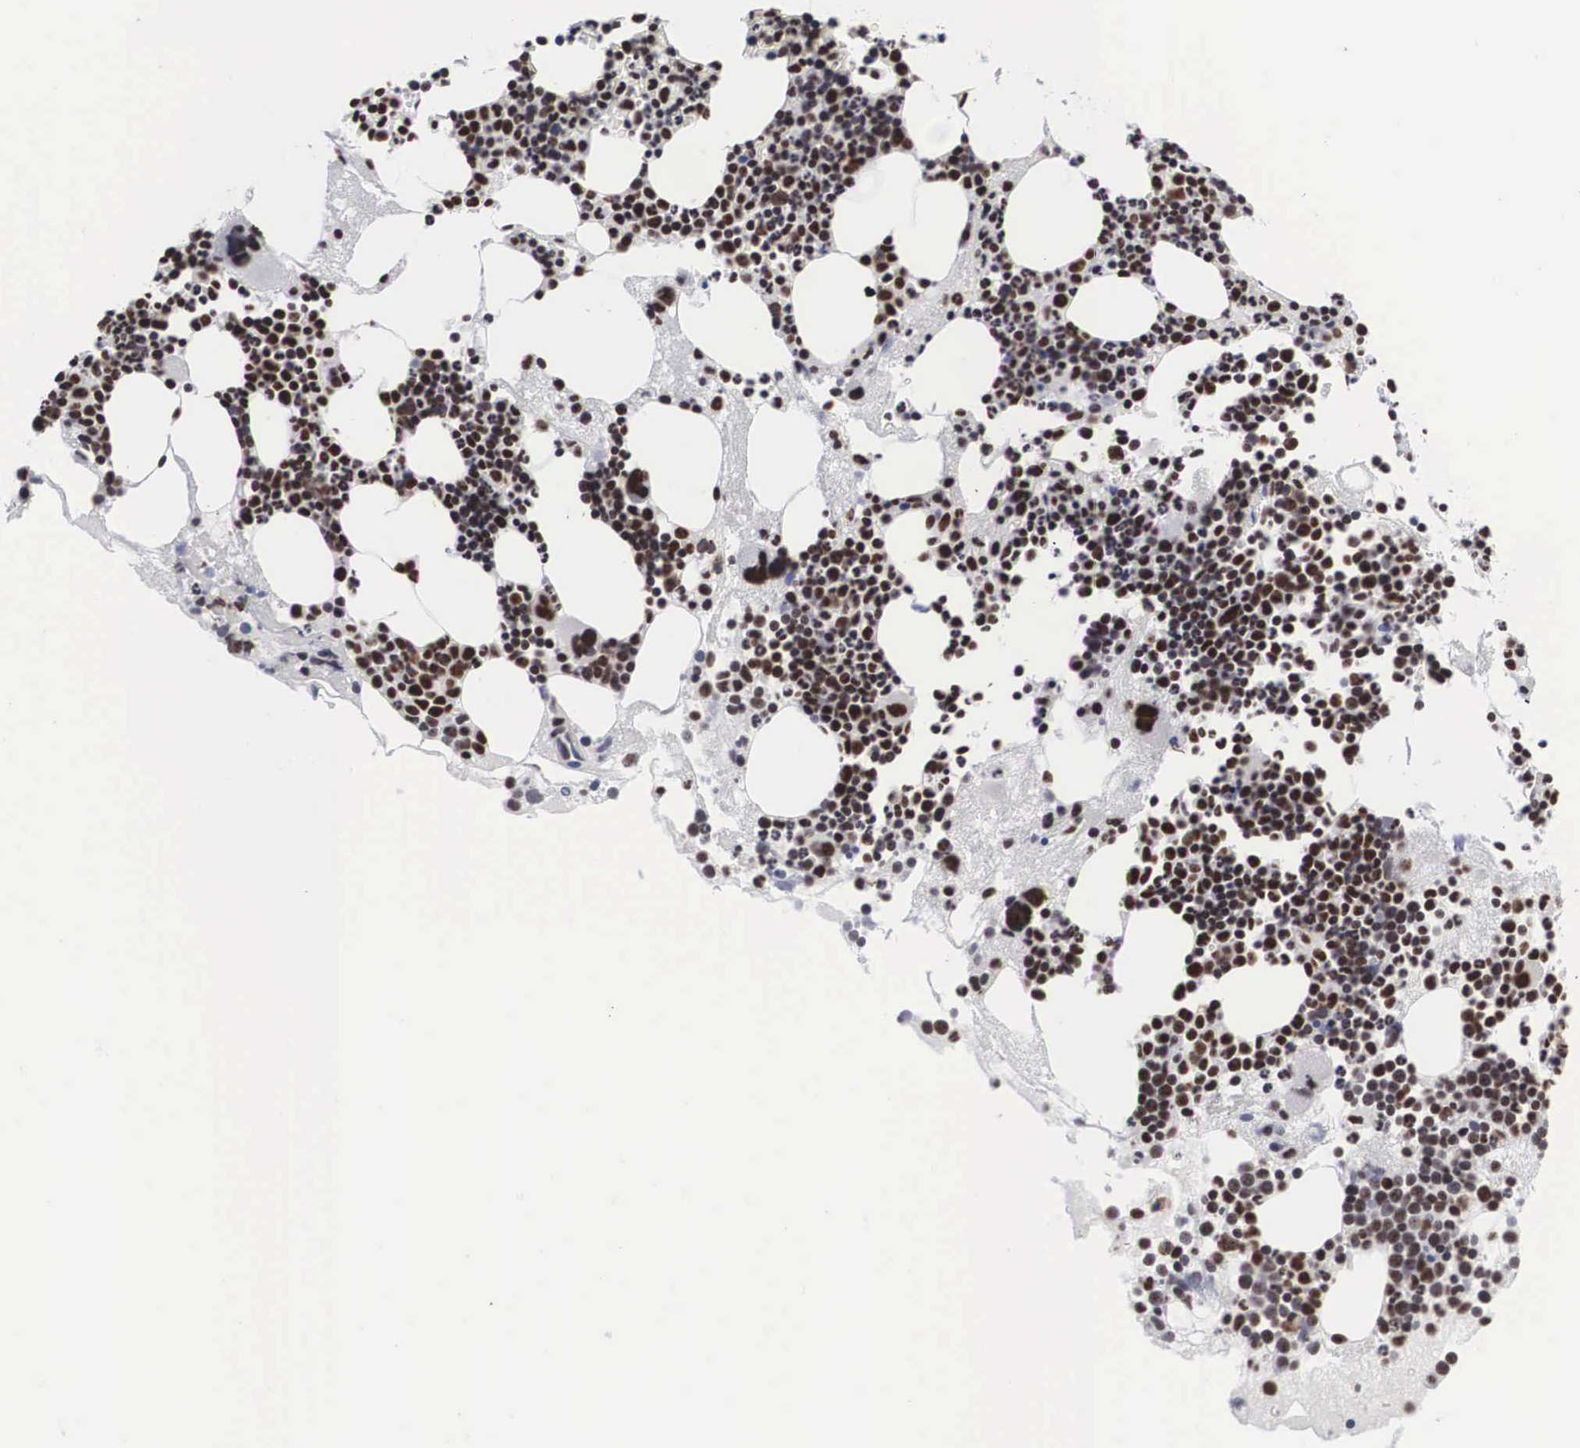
{"staining": {"intensity": "moderate", "quantity": ">75%", "location": "nuclear"}, "tissue": "bone marrow", "cell_type": "Hematopoietic cells", "image_type": "normal", "snomed": [{"axis": "morphology", "description": "Normal tissue, NOS"}, {"axis": "topography", "description": "Bone marrow"}], "caption": "Bone marrow stained with a protein marker exhibits moderate staining in hematopoietic cells.", "gene": "ACIN1", "patient": {"sex": "male", "age": 75}}